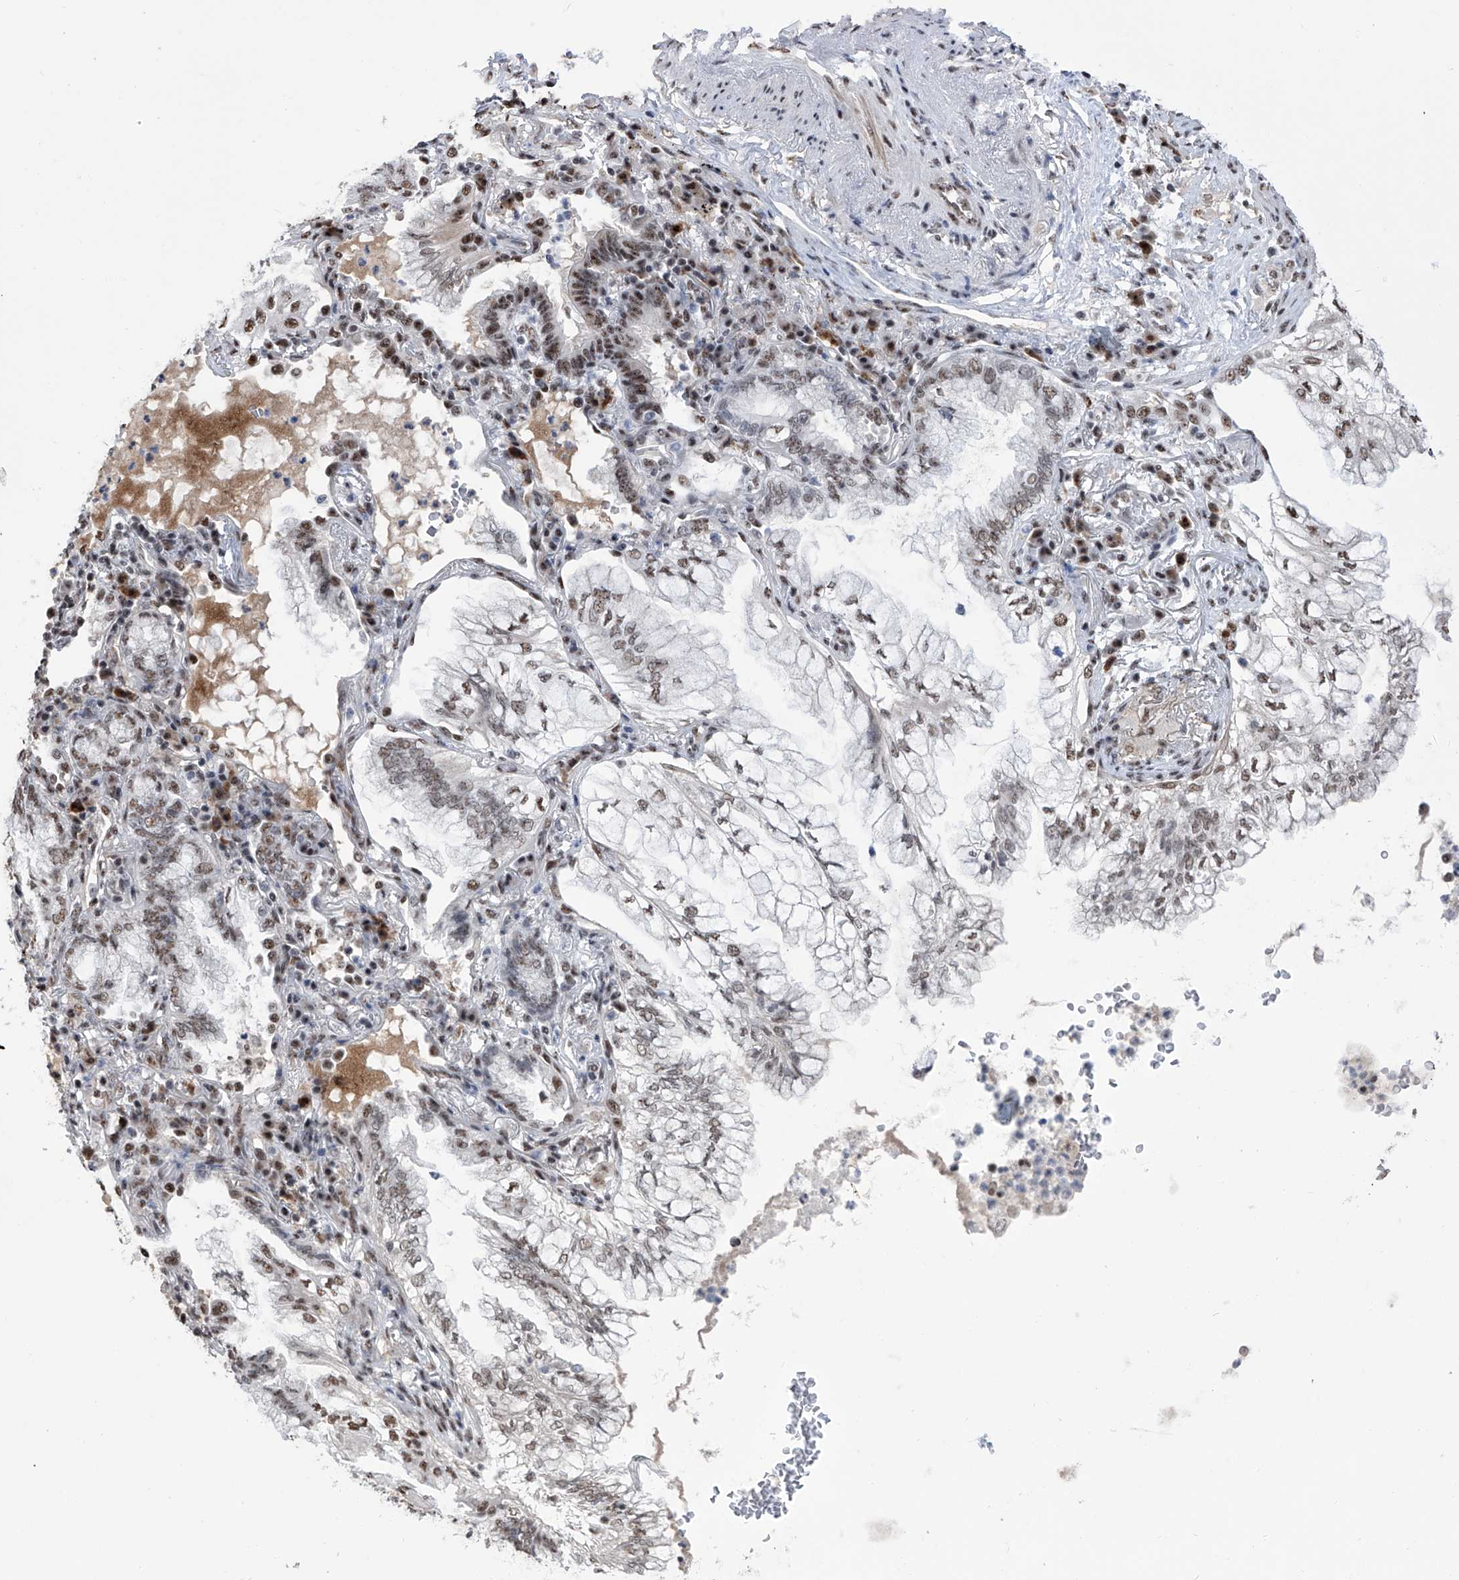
{"staining": {"intensity": "moderate", "quantity": "<25%", "location": "nuclear"}, "tissue": "lung cancer", "cell_type": "Tumor cells", "image_type": "cancer", "snomed": [{"axis": "morphology", "description": "Adenocarcinoma, NOS"}, {"axis": "topography", "description": "Lung"}], "caption": "Immunohistochemical staining of lung cancer (adenocarcinoma) shows low levels of moderate nuclear protein staining in about <25% of tumor cells.", "gene": "FBXL4", "patient": {"sex": "female", "age": 70}}